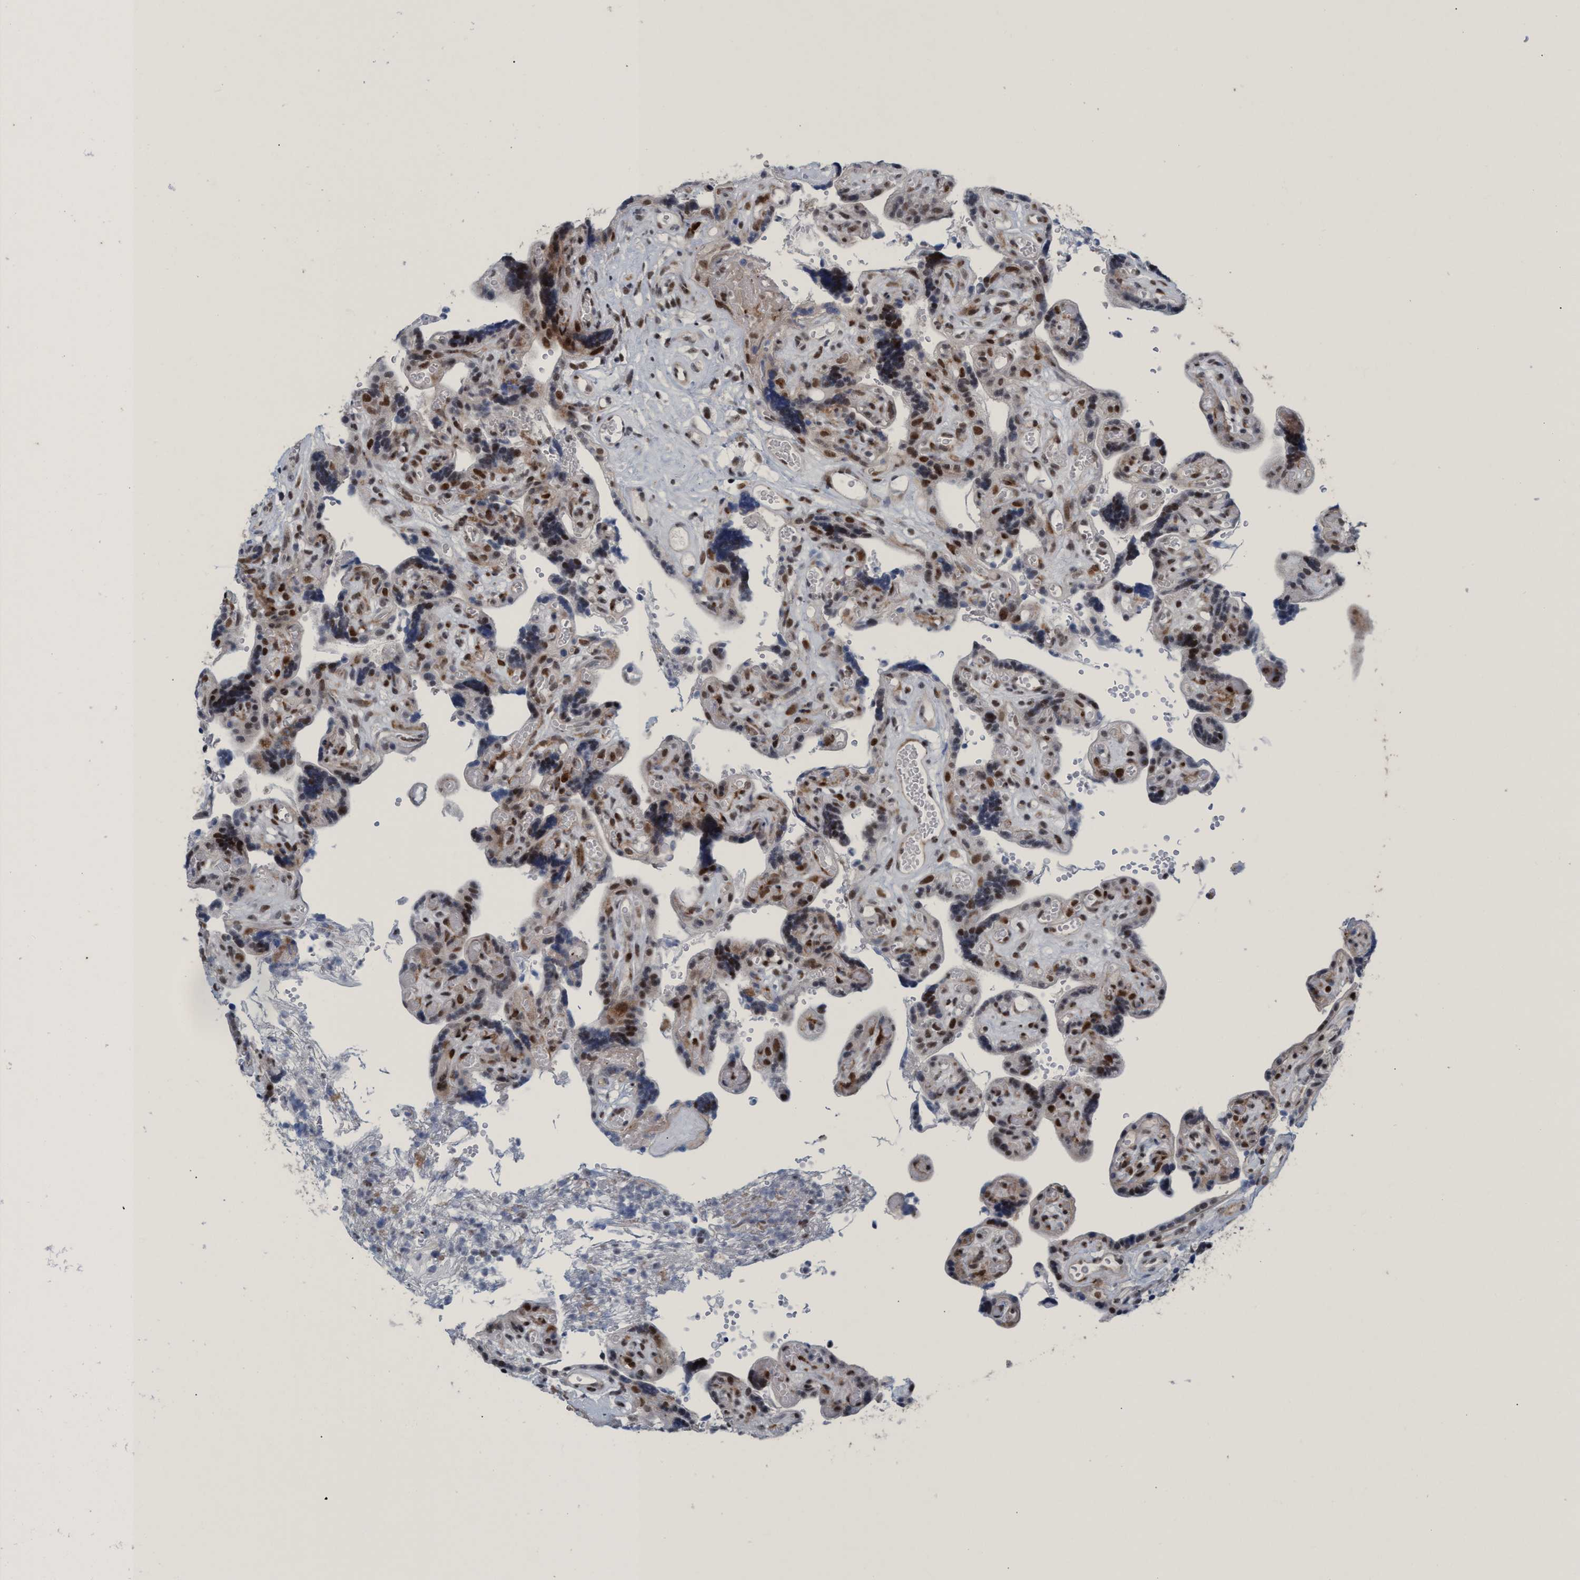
{"staining": {"intensity": "strong", "quantity": ">75%", "location": "nuclear"}, "tissue": "placenta", "cell_type": "Decidual cells", "image_type": "normal", "snomed": [{"axis": "morphology", "description": "Normal tissue, NOS"}, {"axis": "topography", "description": "Placenta"}], "caption": "Immunohistochemistry (IHC) staining of normal placenta, which shows high levels of strong nuclear expression in about >75% of decidual cells indicating strong nuclear protein expression. The staining was performed using DAB (3,3'-diaminobenzidine) (brown) for protein detection and nuclei were counterstained in hematoxylin (blue).", "gene": "CWC27", "patient": {"sex": "female", "age": 30}}